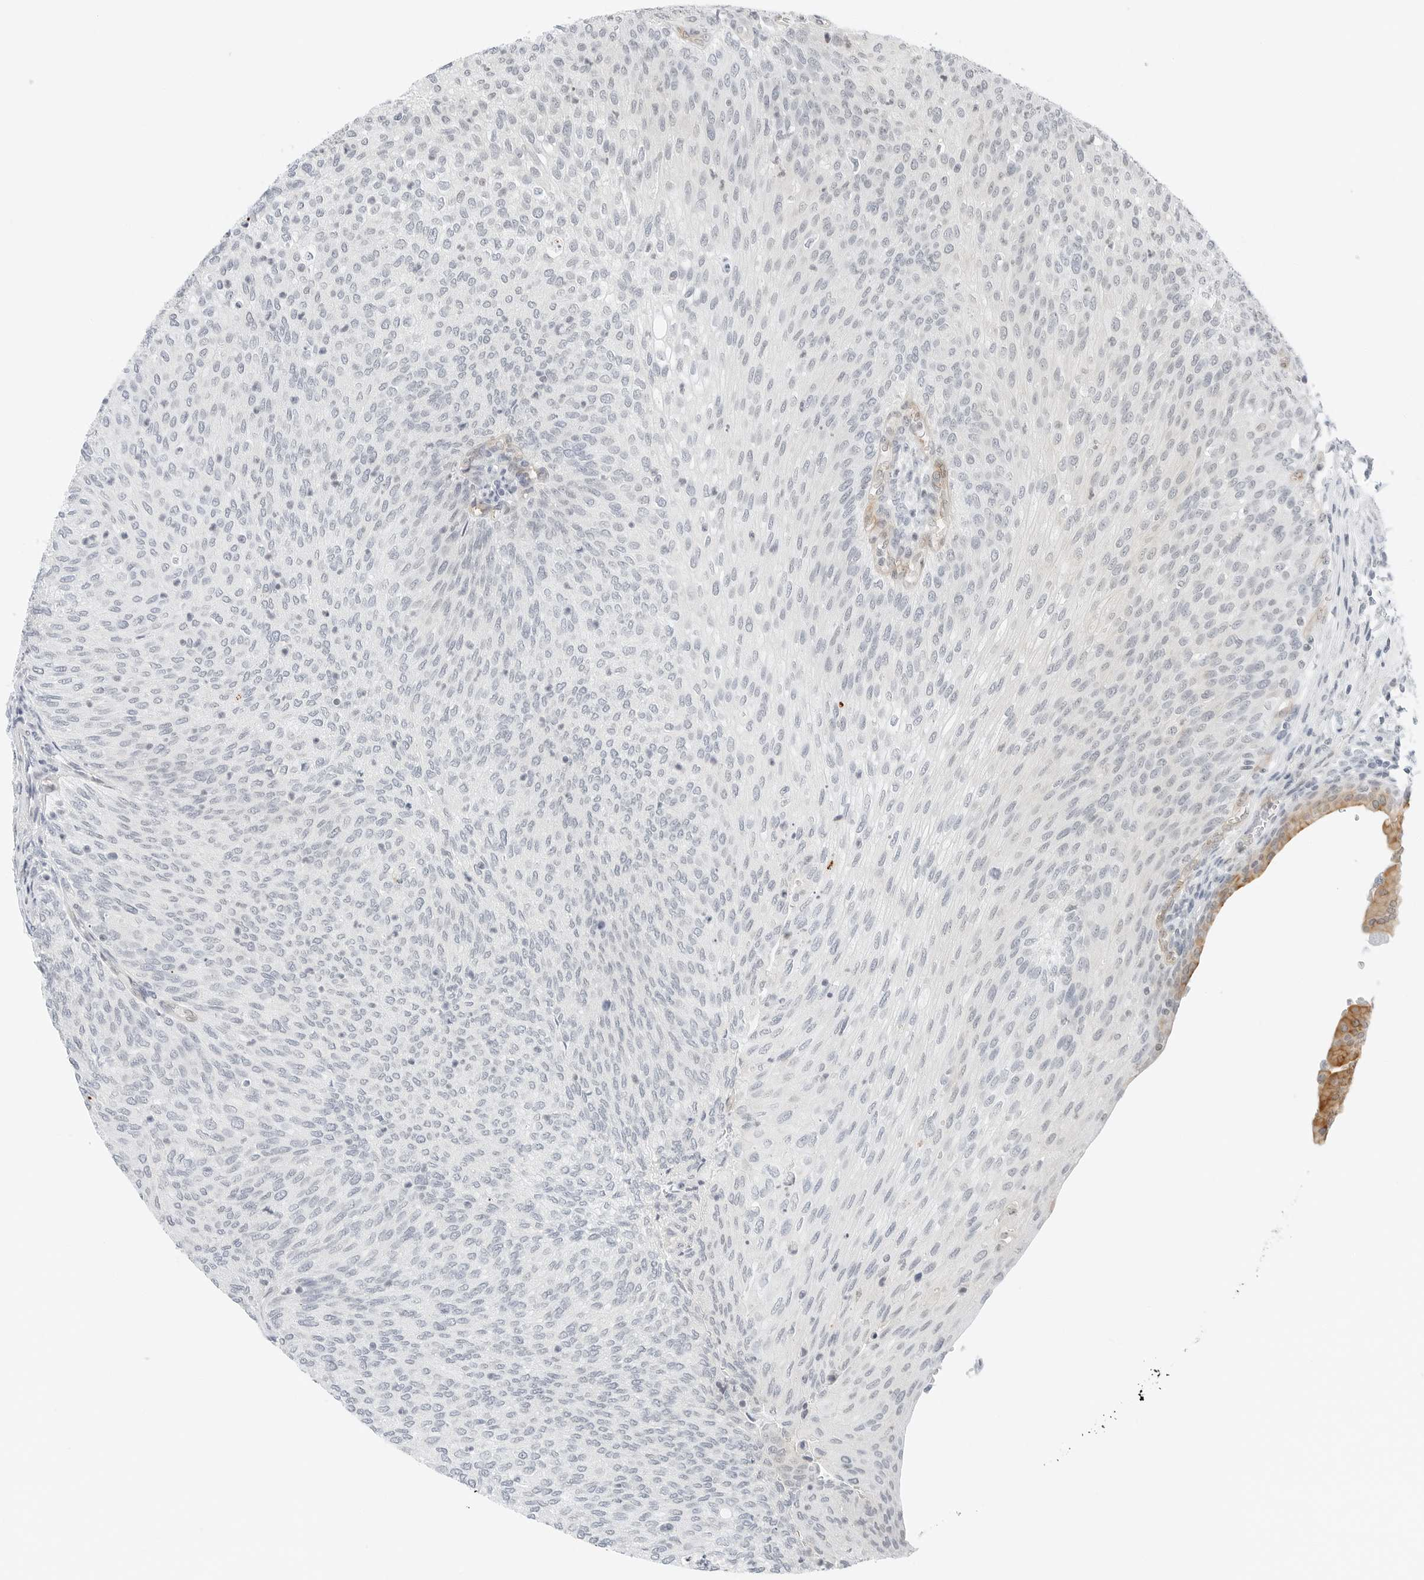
{"staining": {"intensity": "negative", "quantity": "none", "location": "none"}, "tissue": "urothelial cancer", "cell_type": "Tumor cells", "image_type": "cancer", "snomed": [{"axis": "morphology", "description": "Urothelial carcinoma, Low grade"}, {"axis": "topography", "description": "Urinary bladder"}], "caption": "Immunohistochemical staining of human urothelial cancer reveals no significant positivity in tumor cells.", "gene": "IQCC", "patient": {"sex": "female", "age": 79}}